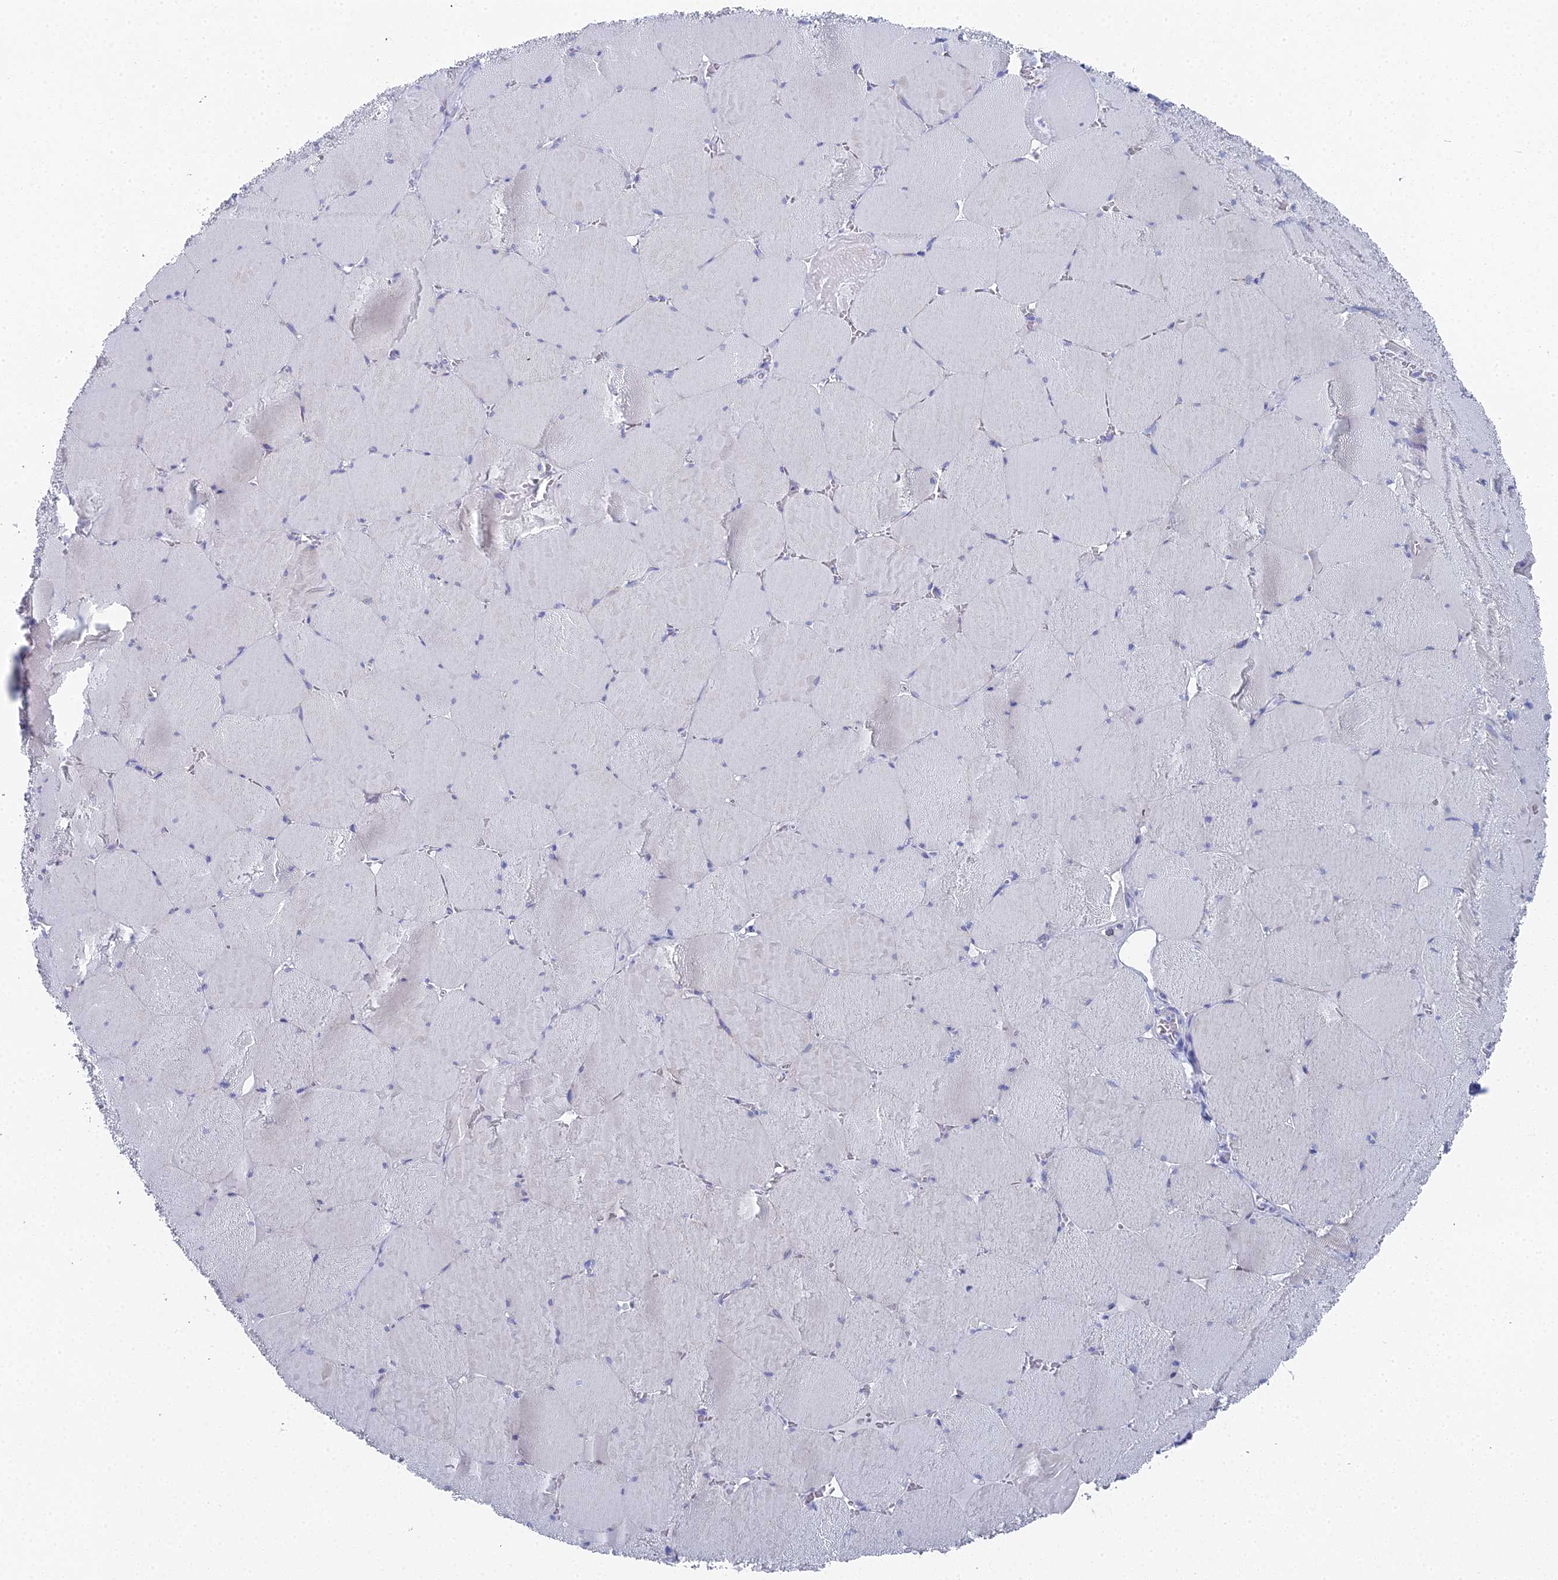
{"staining": {"intensity": "weak", "quantity": "<25%", "location": "cytoplasmic/membranous"}, "tissue": "skeletal muscle", "cell_type": "Myocytes", "image_type": "normal", "snomed": [{"axis": "morphology", "description": "Normal tissue, NOS"}, {"axis": "topography", "description": "Skeletal muscle"}, {"axis": "topography", "description": "Head-Neck"}], "caption": "A high-resolution micrograph shows immunohistochemistry (IHC) staining of normal skeletal muscle, which displays no significant expression in myocytes.", "gene": "ALPP", "patient": {"sex": "male", "age": 66}}